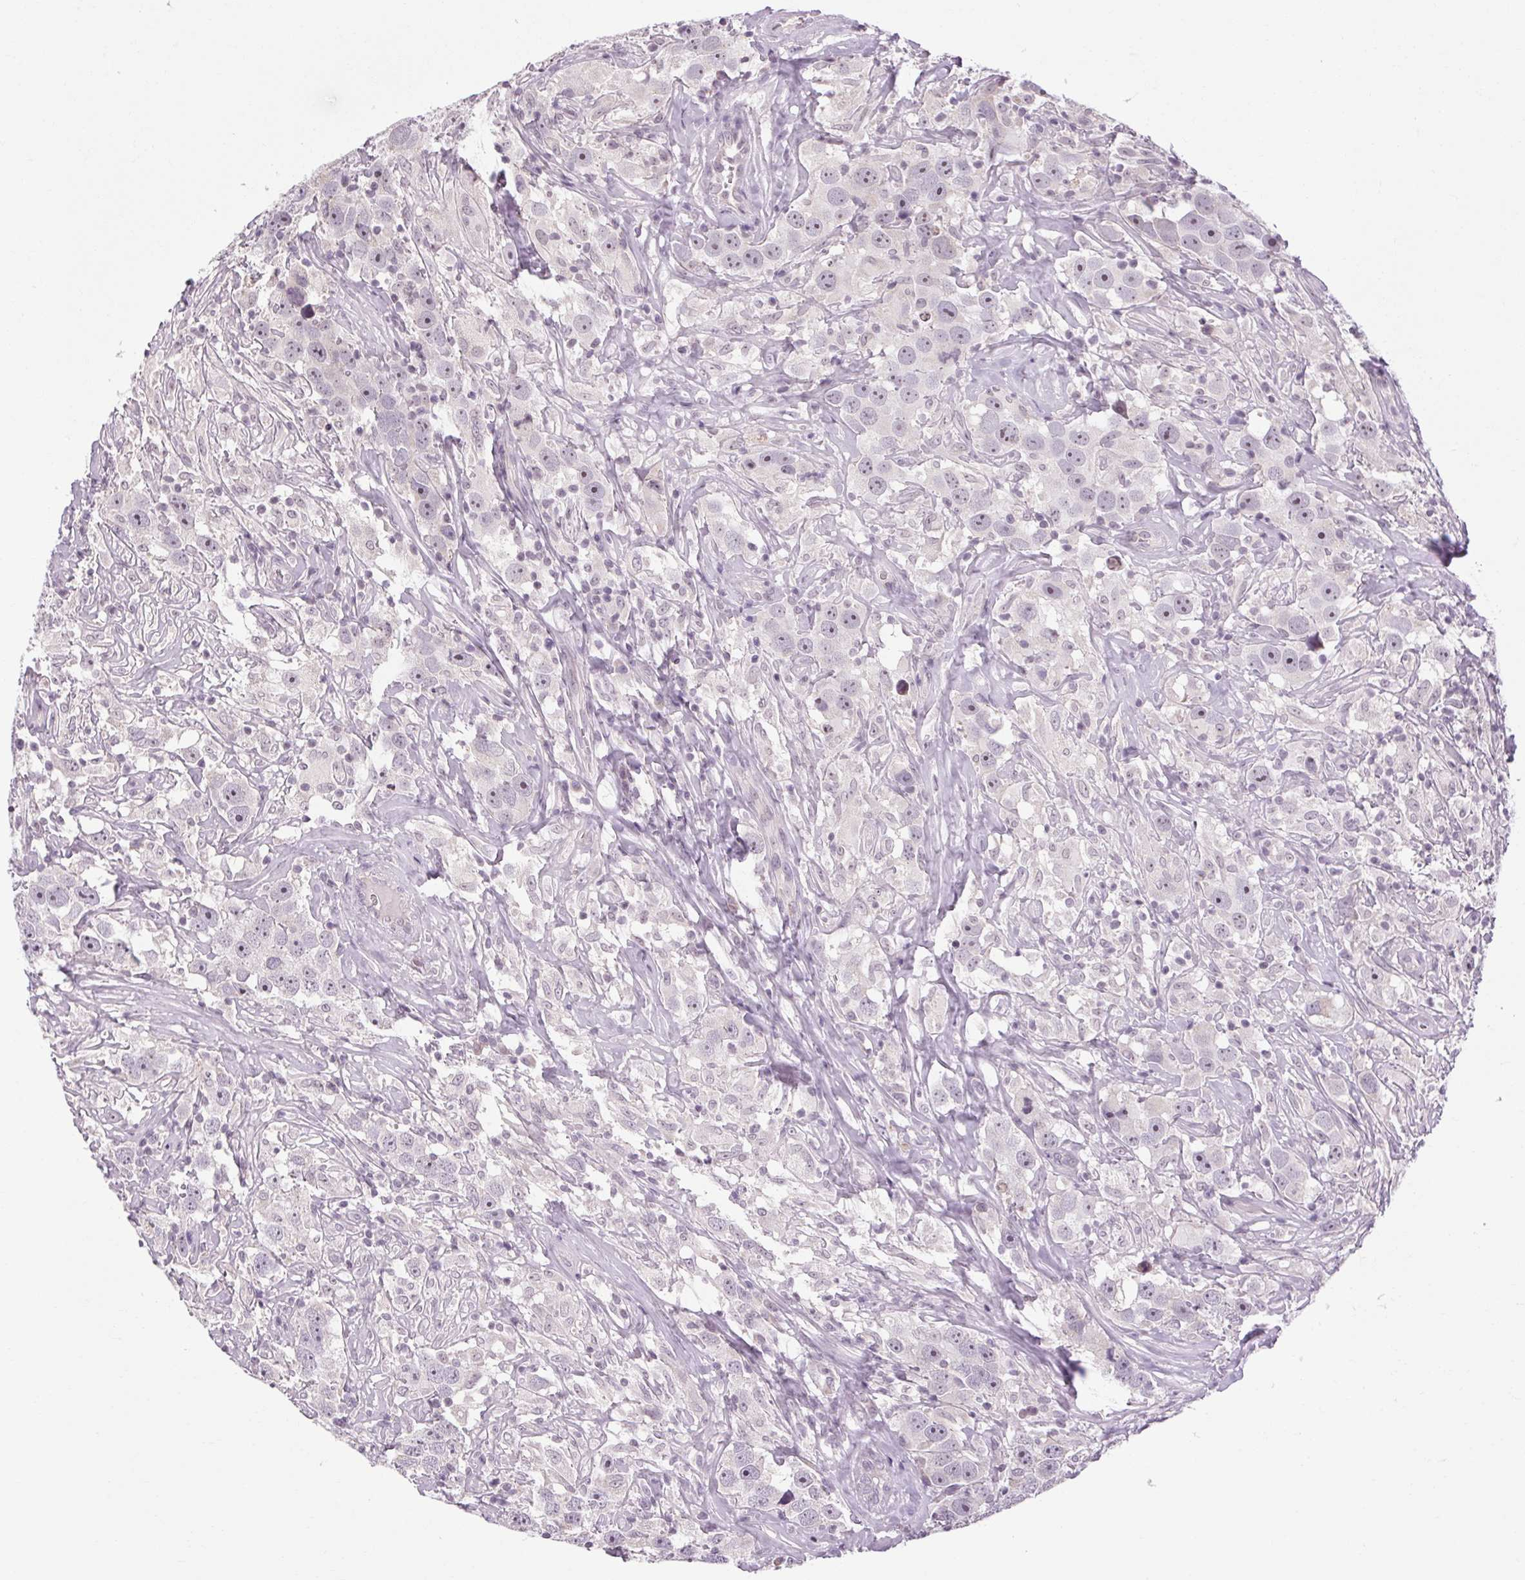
{"staining": {"intensity": "negative", "quantity": "none", "location": "none"}, "tissue": "testis cancer", "cell_type": "Tumor cells", "image_type": "cancer", "snomed": [{"axis": "morphology", "description": "Seminoma, NOS"}, {"axis": "topography", "description": "Testis"}], "caption": "Tumor cells show no significant protein staining in testis cancer (seminoma).", "gene": "KLHL40", "patient": {"sex": "male", "age": 49}}